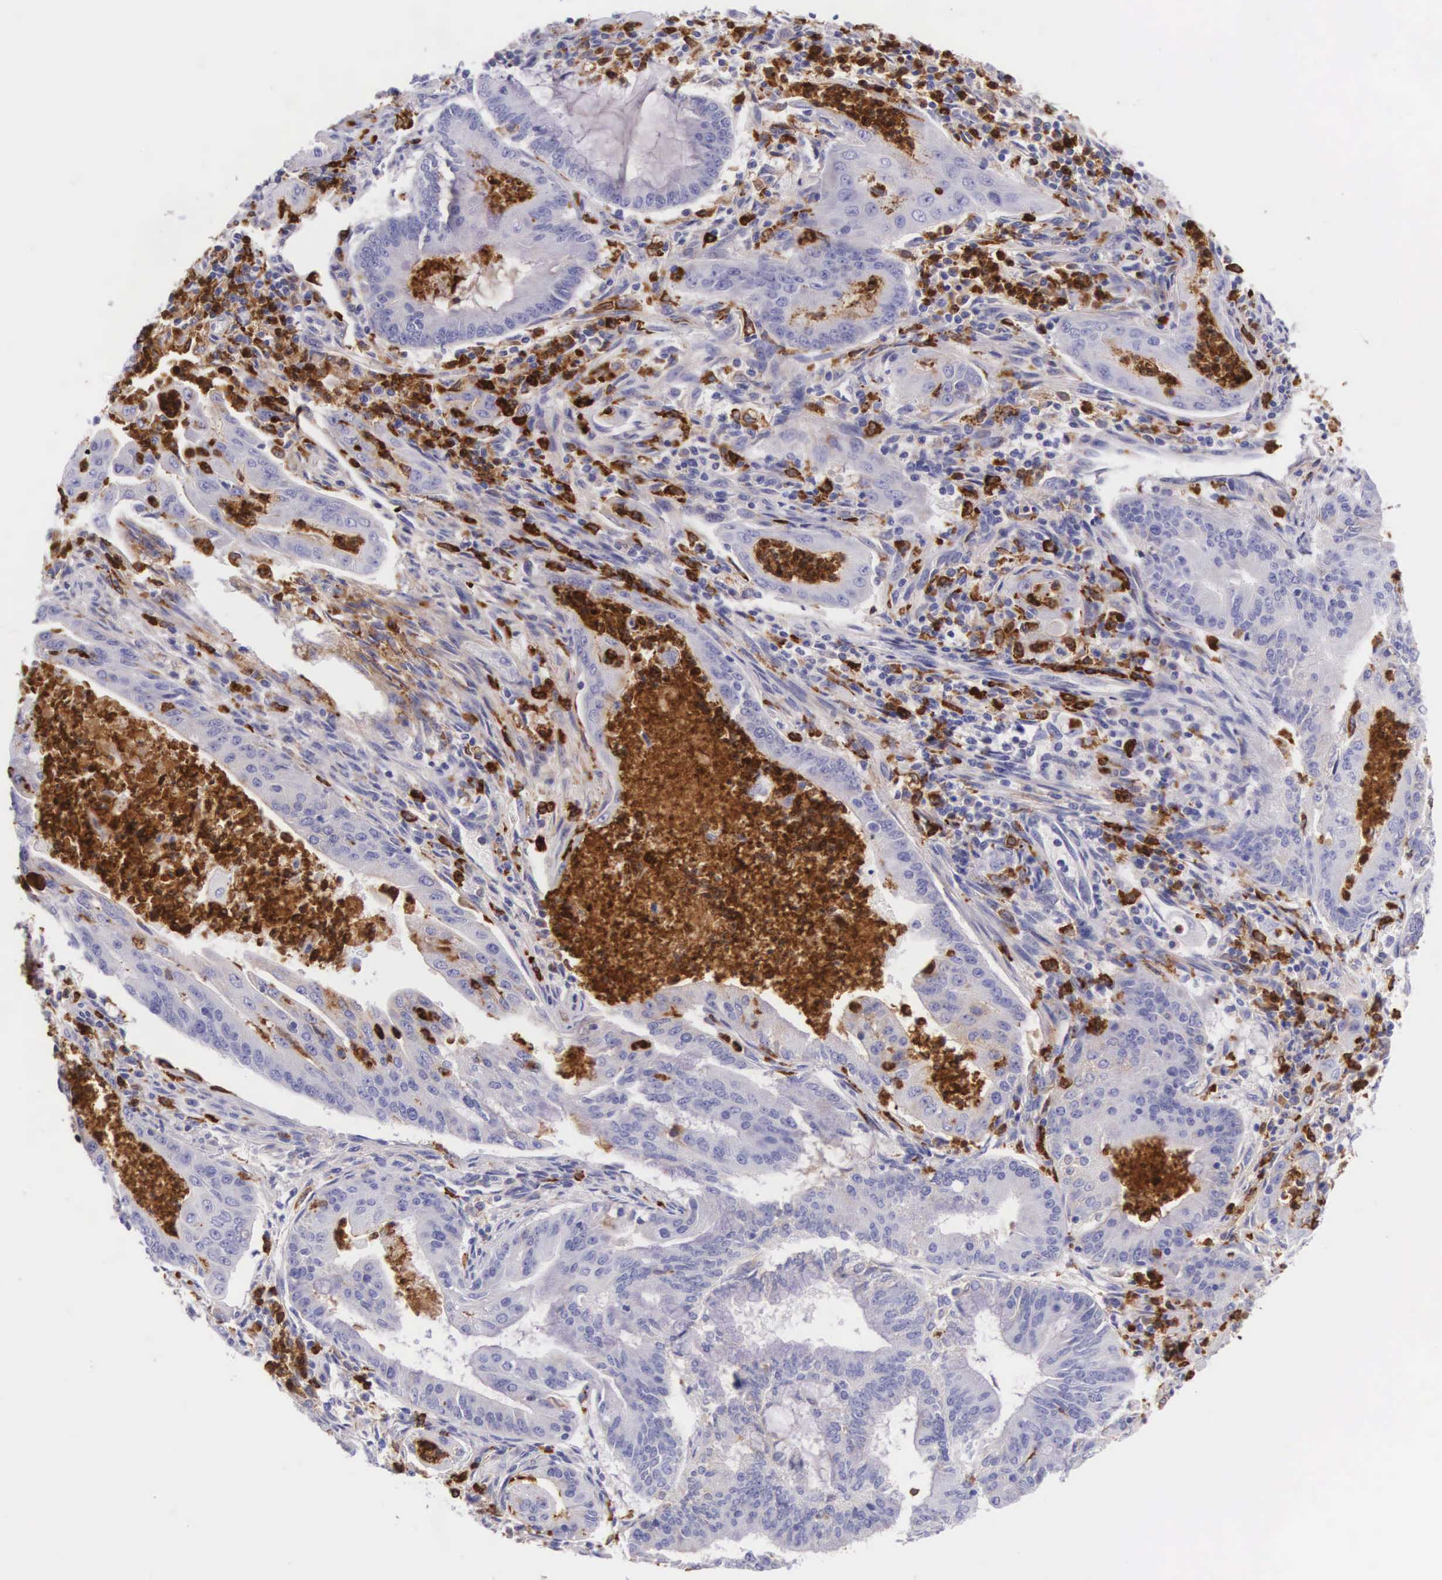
{"staining": {"intensity": "negative", "quantity": "none", "location": "none"}, "tissue": "endometrial cancer", "cell_type": "Tumor cells", "image_type": "cancer", "snomed": [{"axis": "morphology", "description": "Adenocarcinoma, NOS"}, {"axis": "topography", "description": "Endometrium"}], "caption": "Tumor cells are negative for brown protein staining in adenocarcinoma (endometrial).", "gene": "FCN1", "patient": {"sex": "female", "age": 63}}